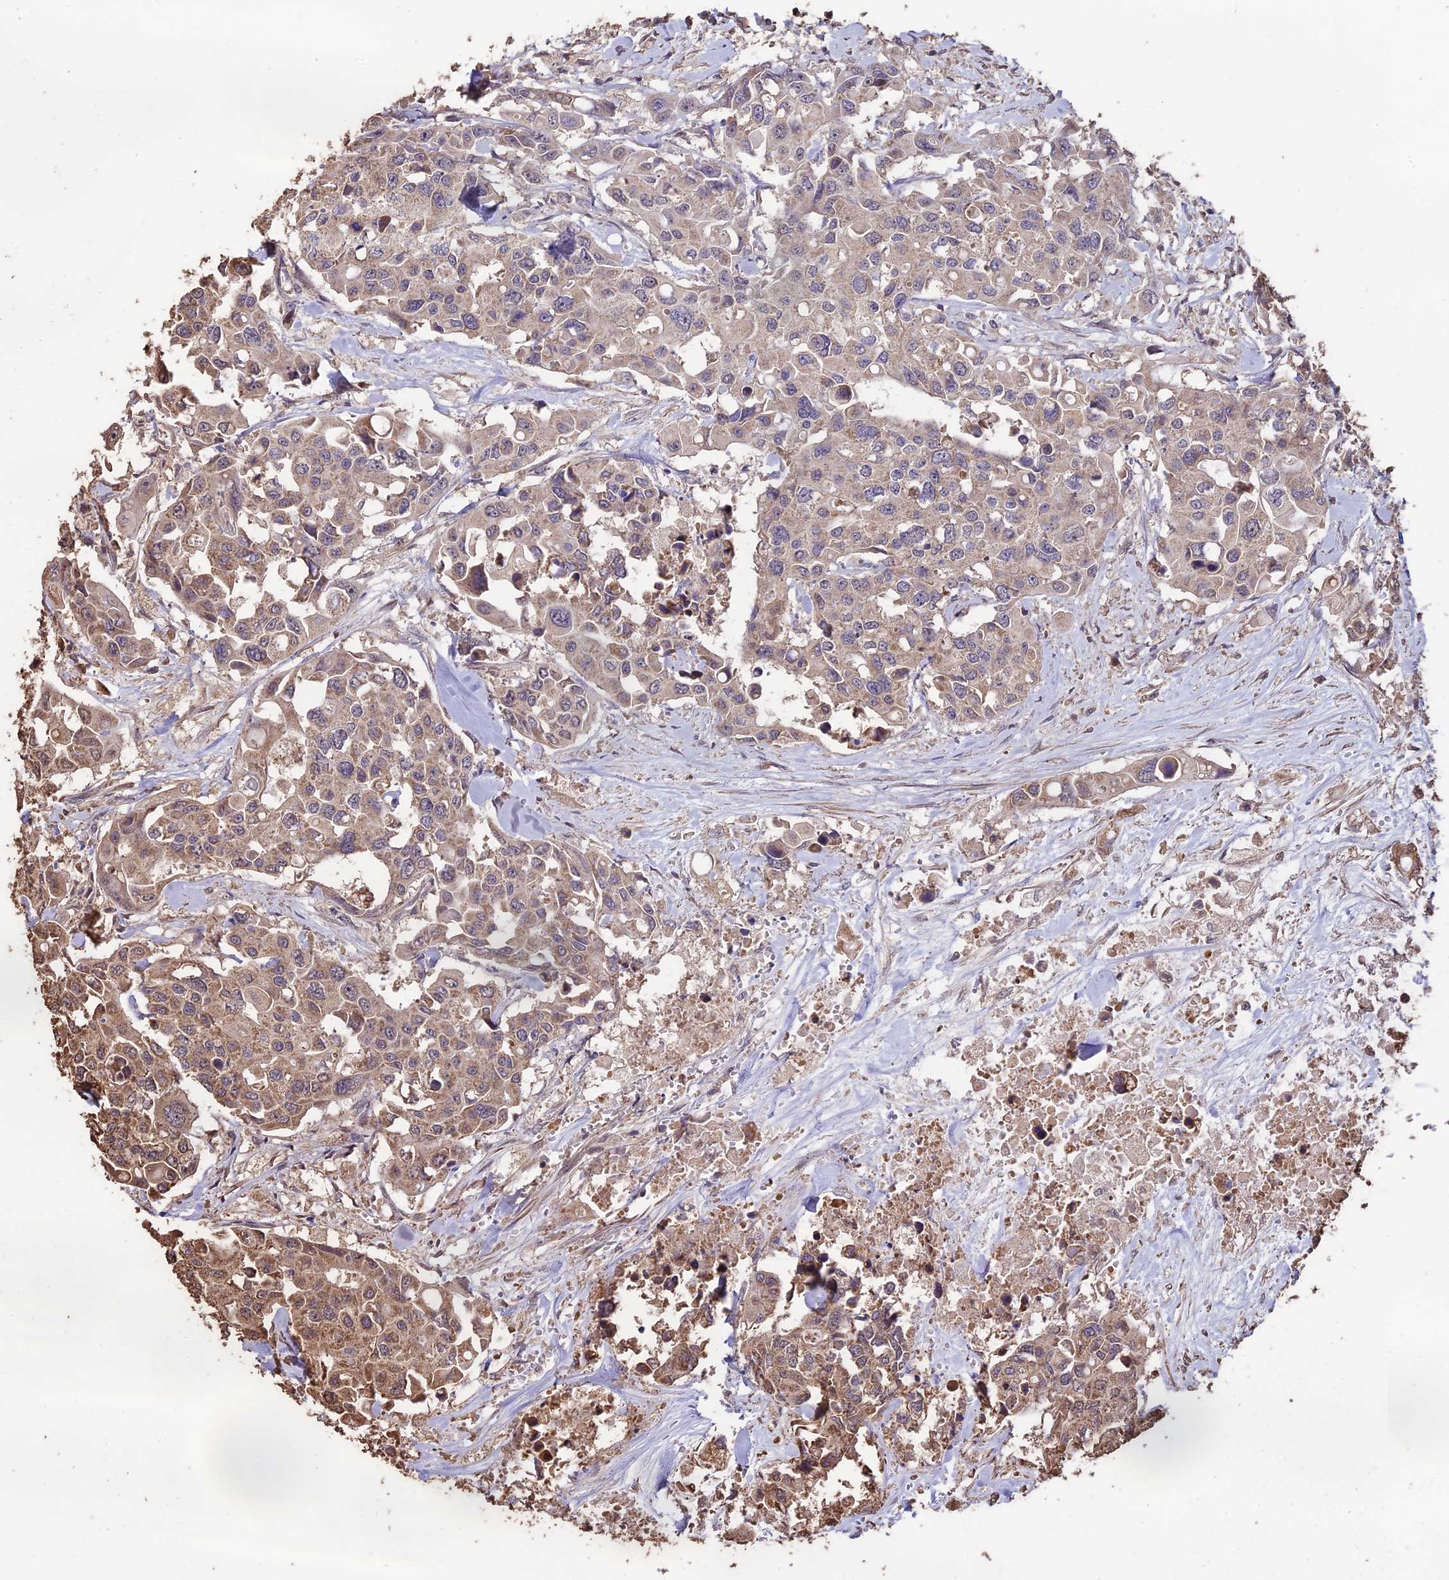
{"staining": {"intensity": "moderate", "quantity": "25%-75%", "location": "cytoplasmic/membranous"}, "tissue": "colorectal cancer", "cell_type": "Tumor cells", "image_type": "cancer", "snomed": [{"axis": "morphology", "description": "Adenocarcinoma, NOS"}, {"axis": "topography", "description": "Colon"}], "caption": "Immunohistochemical staining of colorectal cancer (adenocarcinoma) demonstrates moderate cytoplasmic/membranous protein staining in approximately 25%-75% of tumor cells.", "gene": "PGPEP1L", "patient": {"sex": "male", "age": 77}}